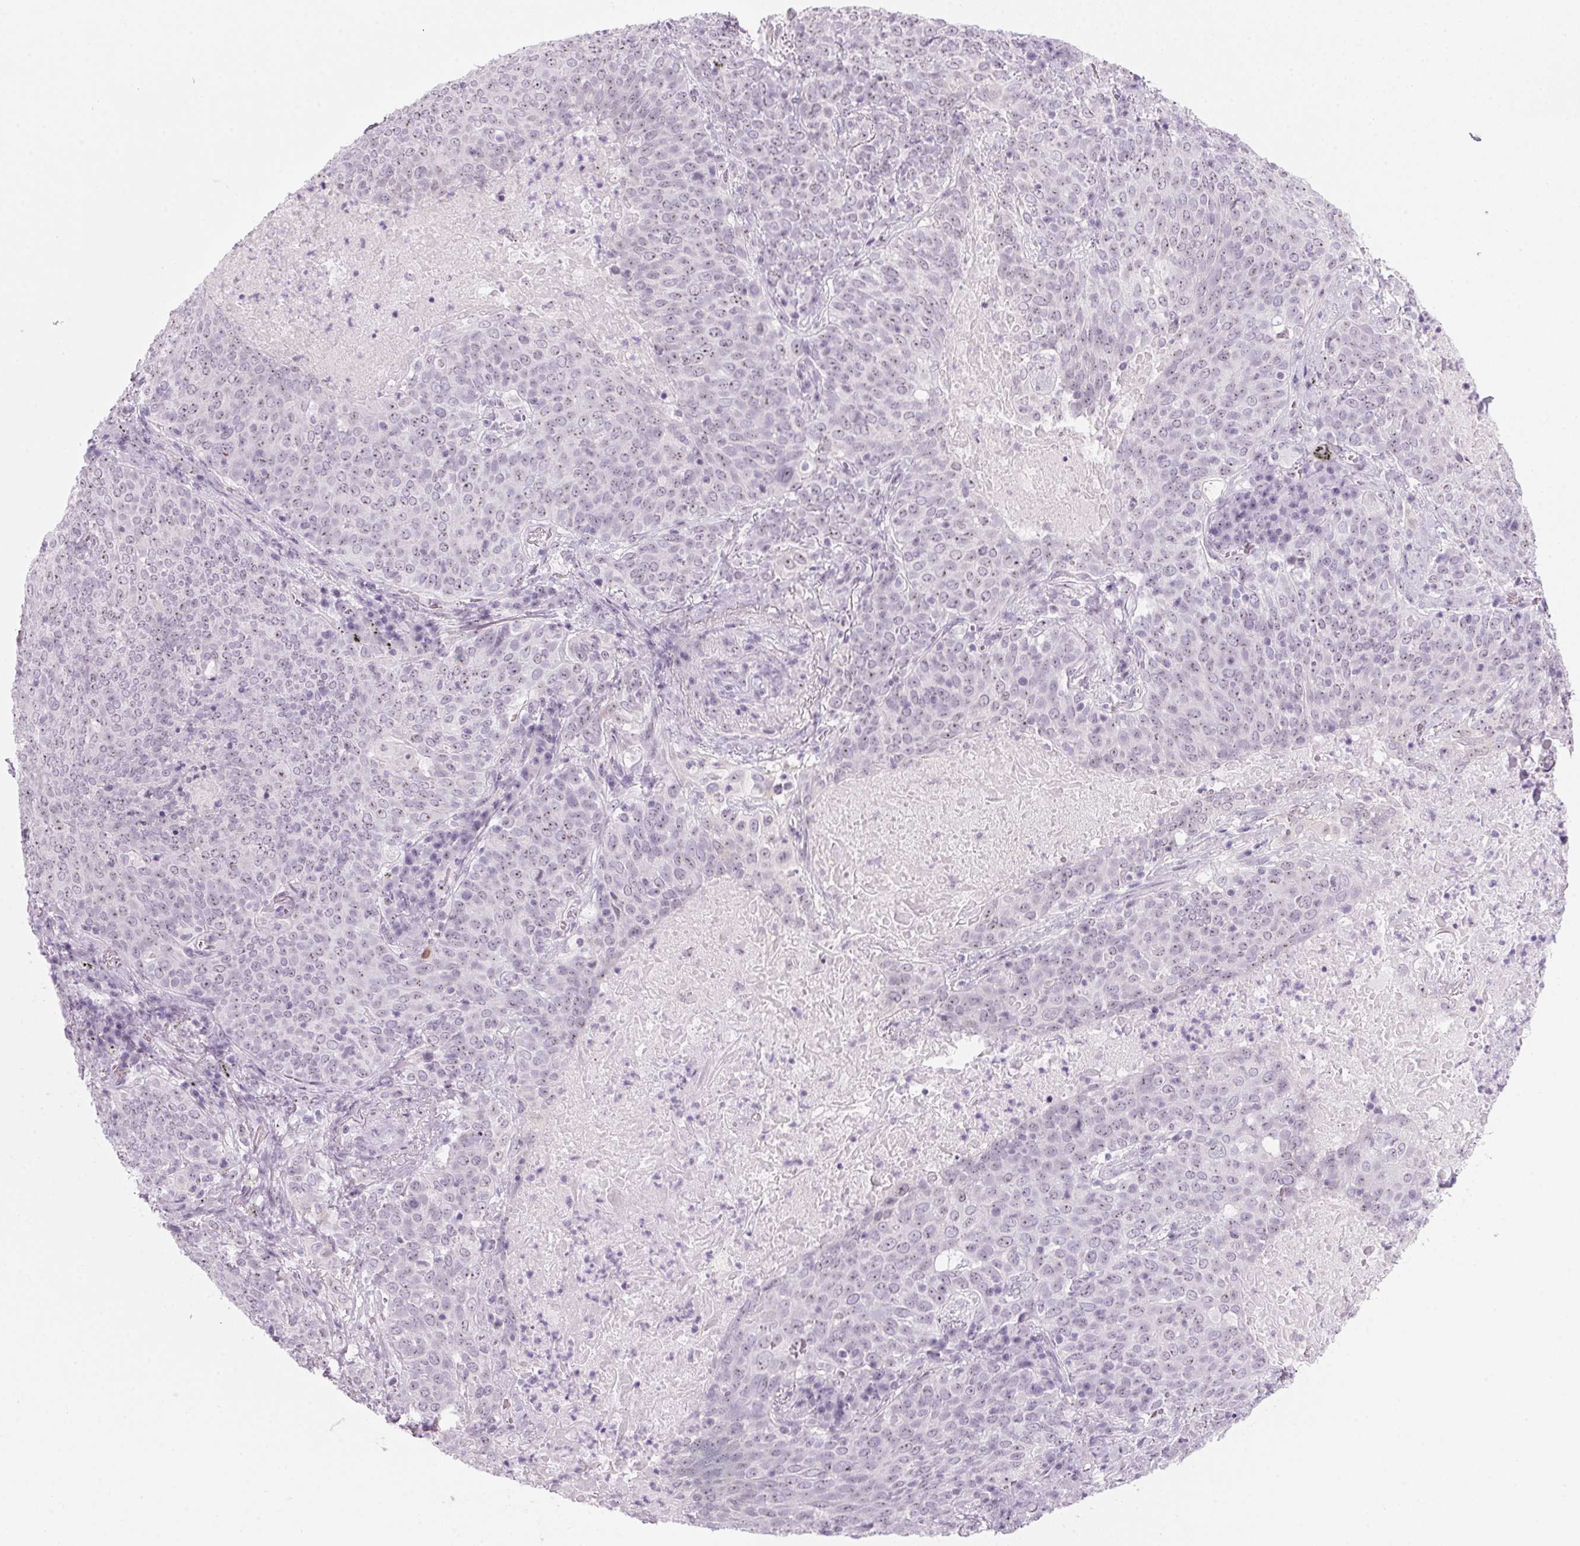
{"staining": {"intensity": "weak", "quantity": "25%-75%", "location": "nuclear"}, "tissue": "lung cancer", "cell_type": "Tumor cells", "image_type": "cancer", "snomed": [{"axis": "morphology", "description": "Squamous cell carcinoma, NOS"}, {"axis": "topography", "description": "Lung"}], "caption": "Immunohistochemical staining of human lung cancer reveals weak nuclear protein positivity in about 25%-75% of tumor cells.", "gene": "DNTTIP2", "patient": {"sex": "male", "age": 82}}